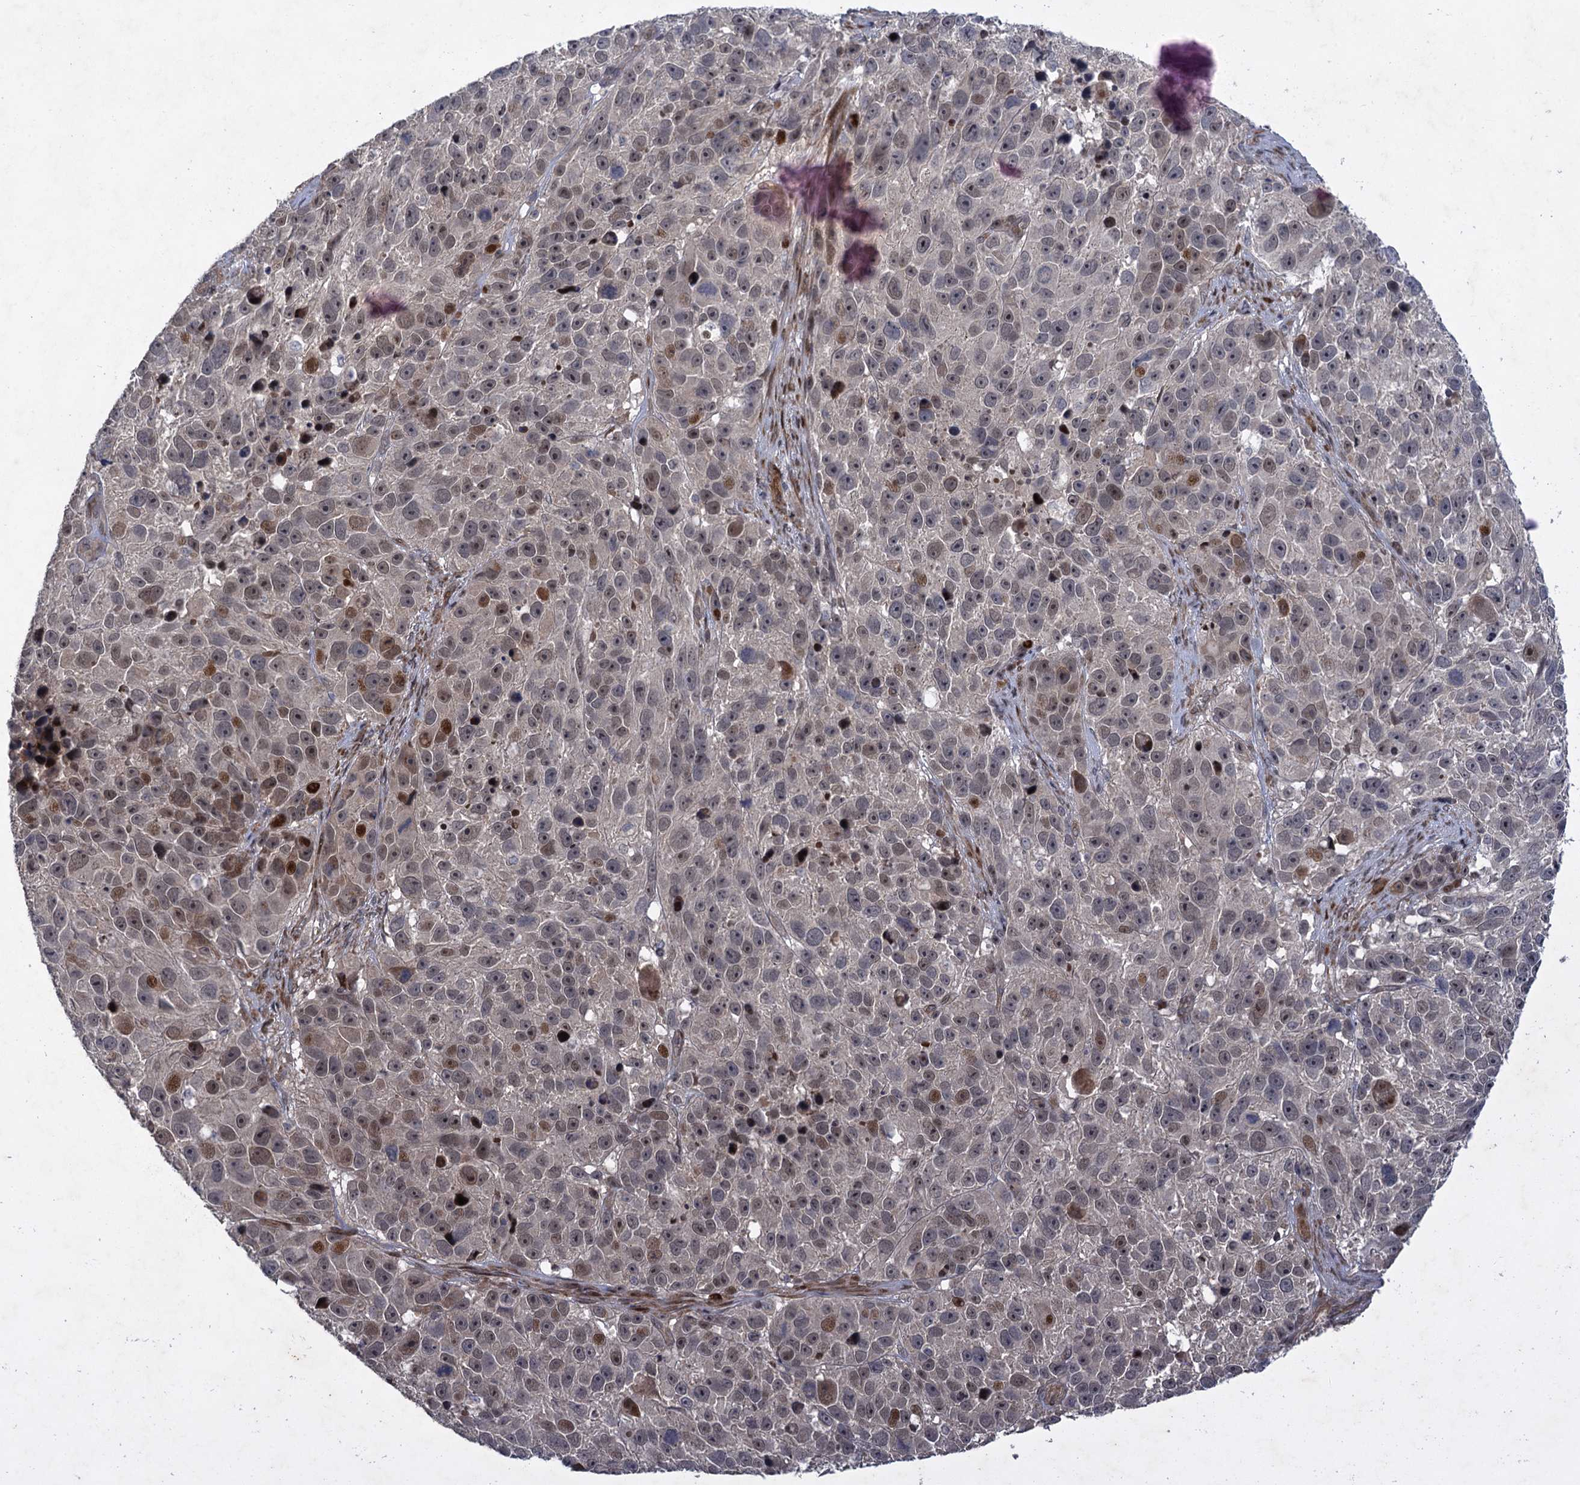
{"staining": {"intensity": "moderate", "quantity": "<25%", "location": "nuclear"}, "tissue": "melanoma", "cell_type": "Tumor cells", "image_type": "cancer", "snomed": [{"axis": "morphology", "description": "Malignant melanoma, NOS"}, {"axis": "topography", "description": "Skin"}], "caption": "High-magnification brightfield microscopy of melanoma stained with DAB (brown) and counterstained with hematoxylin (blue). tumor cells exhibit moderate nuclear expression is seen in about<25% of cells. The staining was performed using DAB (3,3'-diaminobenzidine), with brown indicating positive protein expression. Nuclei are stained blue with hematoxylin.", "gene": "NUDT22", "patient": {"sex": "male", "age": 84}}